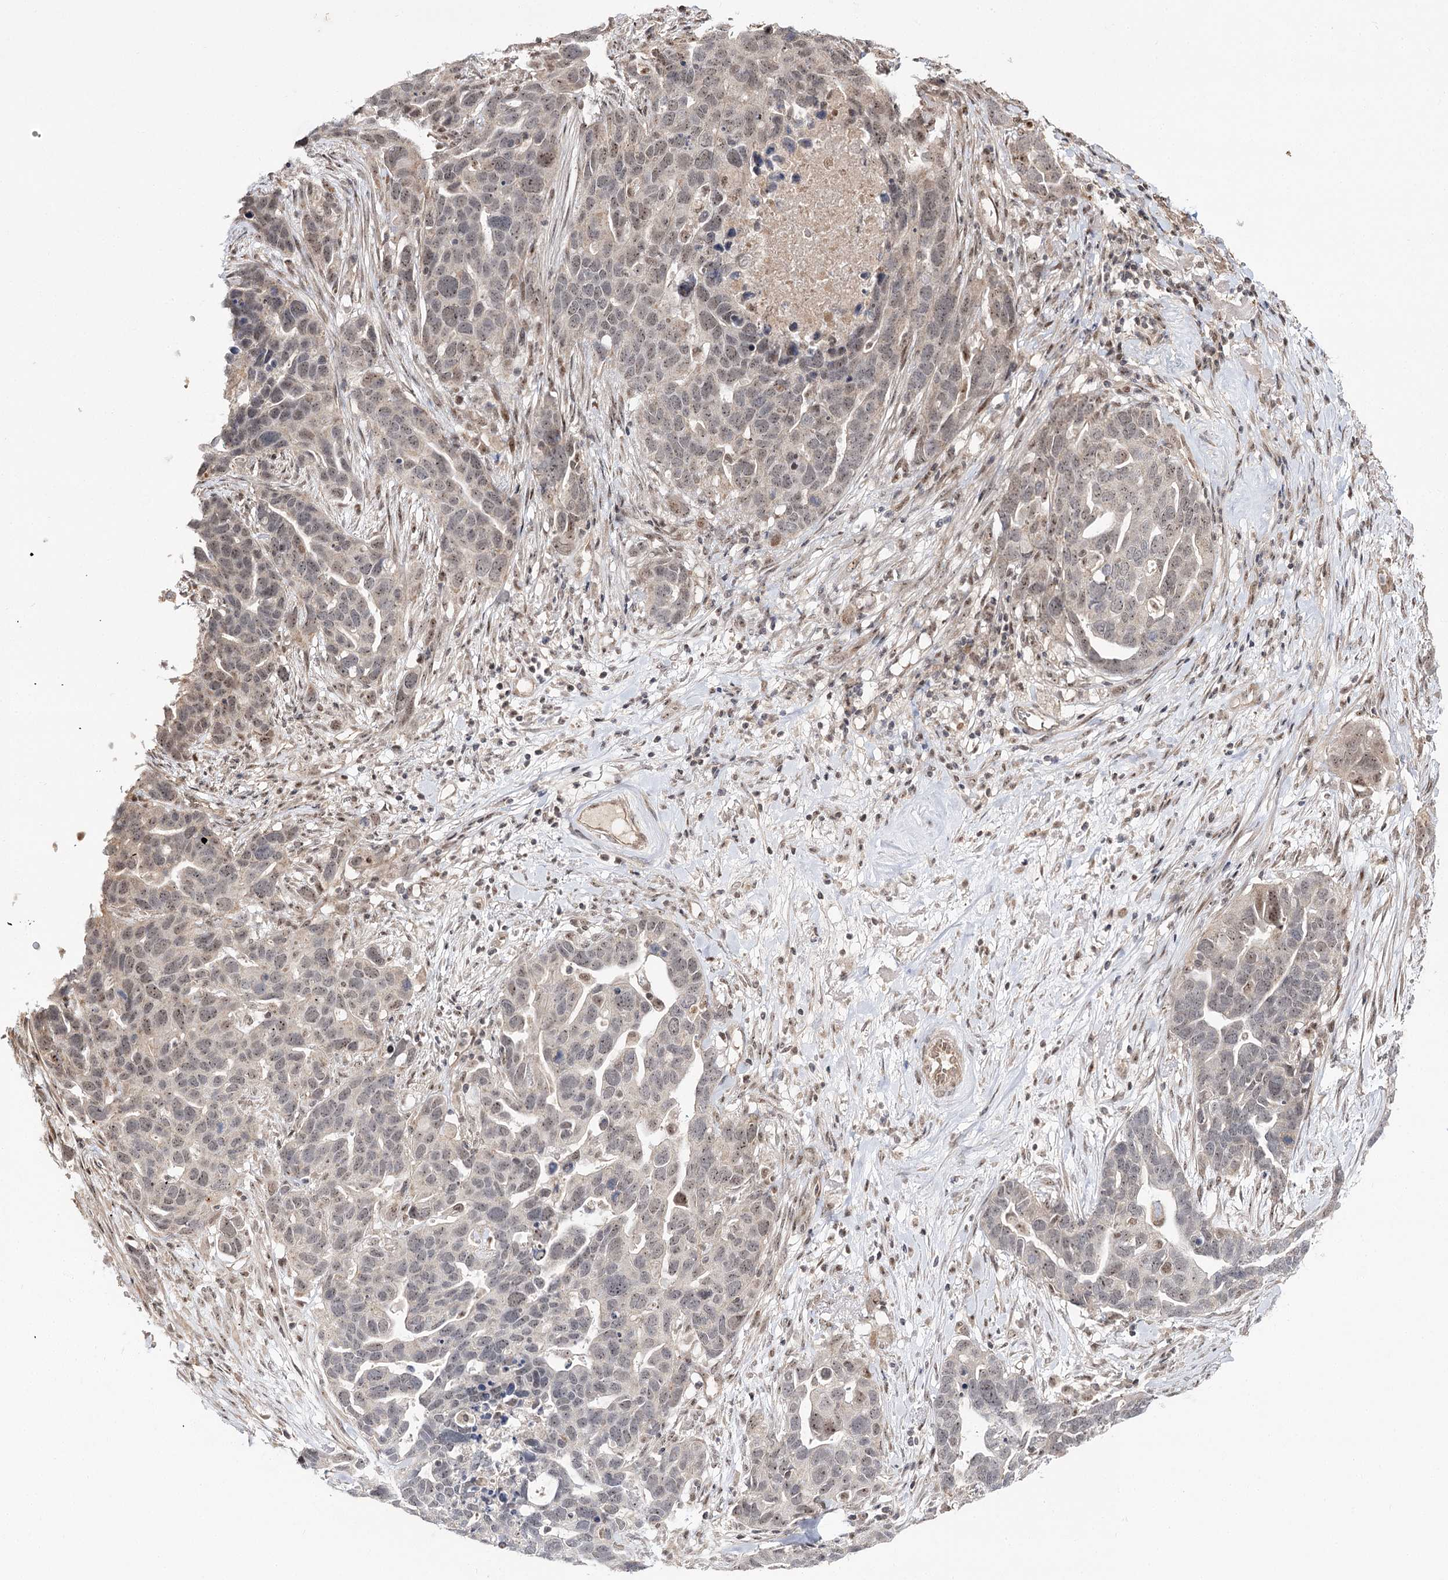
{"staining": {"intensity": "weak", "quantity": "<25%", "location": "nuclear"}, "tissue": "ovarian cancer", "cell_type": "Tumor cells", "image_type": "cancer", "snomed": [{"axis": "morphology", "description": "Cystadenocarcinoma, serous, NOS"}, {"axis": "topography", "description": "Ovary"}], "caption": "The micrograph displays no staining of tumor cells in ovarian cancer.", "gene": "RRP9", "patient": {"sex": "female", "age": 54}}